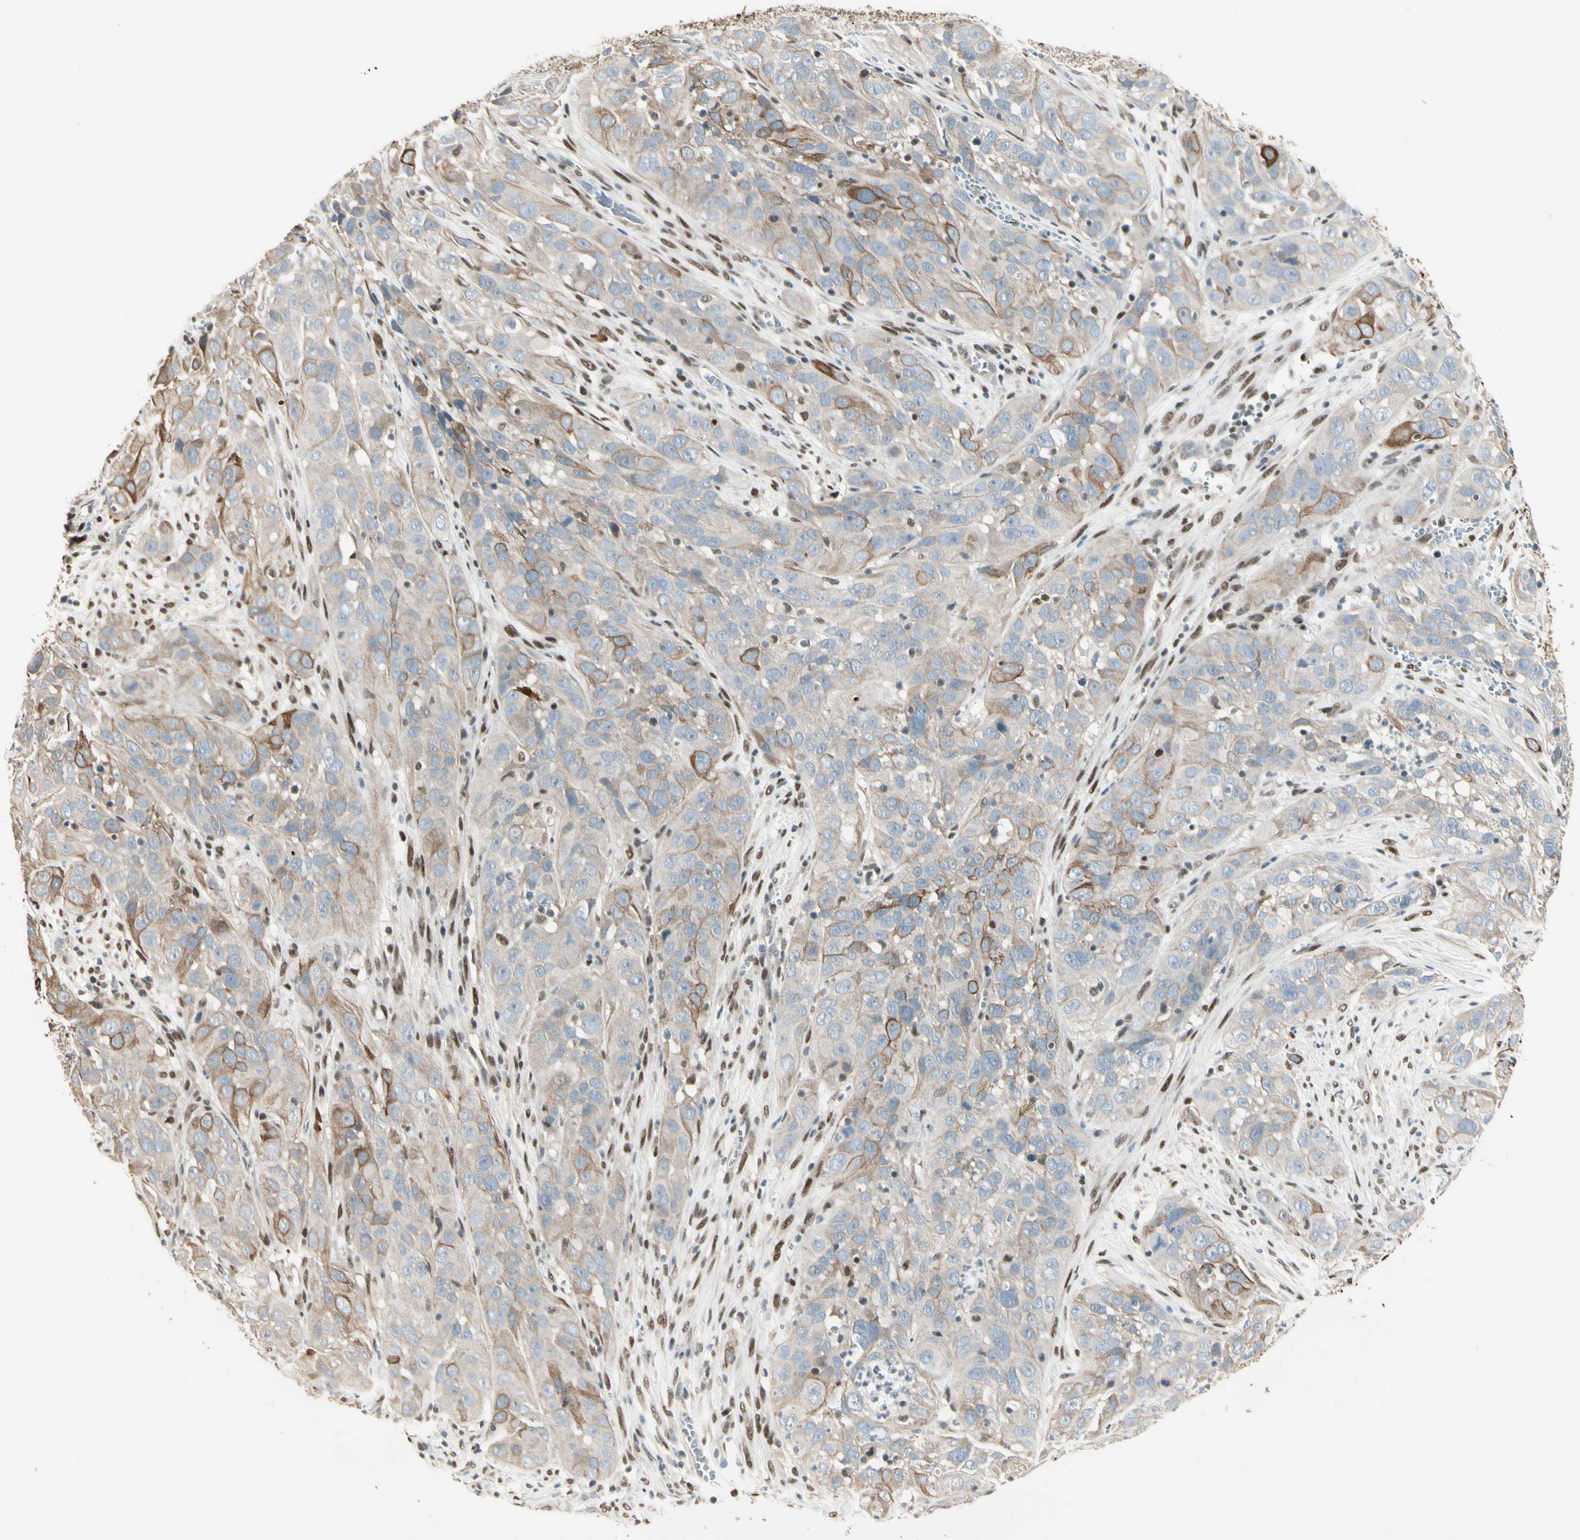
{"staining": {"intensity": "moderate", "quantity": ">75%", "location": "cytoplasmic/membranous"}, "tissue": "cervical cancer", "cell_type": "Tumor cells", "image_type": "cancer", "snomed": [{"axis": "morphology", "description": "Squamous cell carcinoma, NOS"}, {"axis": "topography", "description": "Cervix"}], "caption": "The histopathology image displays staining of cervical squamous cell carcinoma, revealing moderate cytoplasmic/membranous protein expression (brown color) within tumor cells. The staining is performed using DAB brown chromogen to label protein expression. The nuclei are counter-stained blue using hematoxylin.", "gene": "ATXN1", "patient": {"sex": "female", "age": 32}}